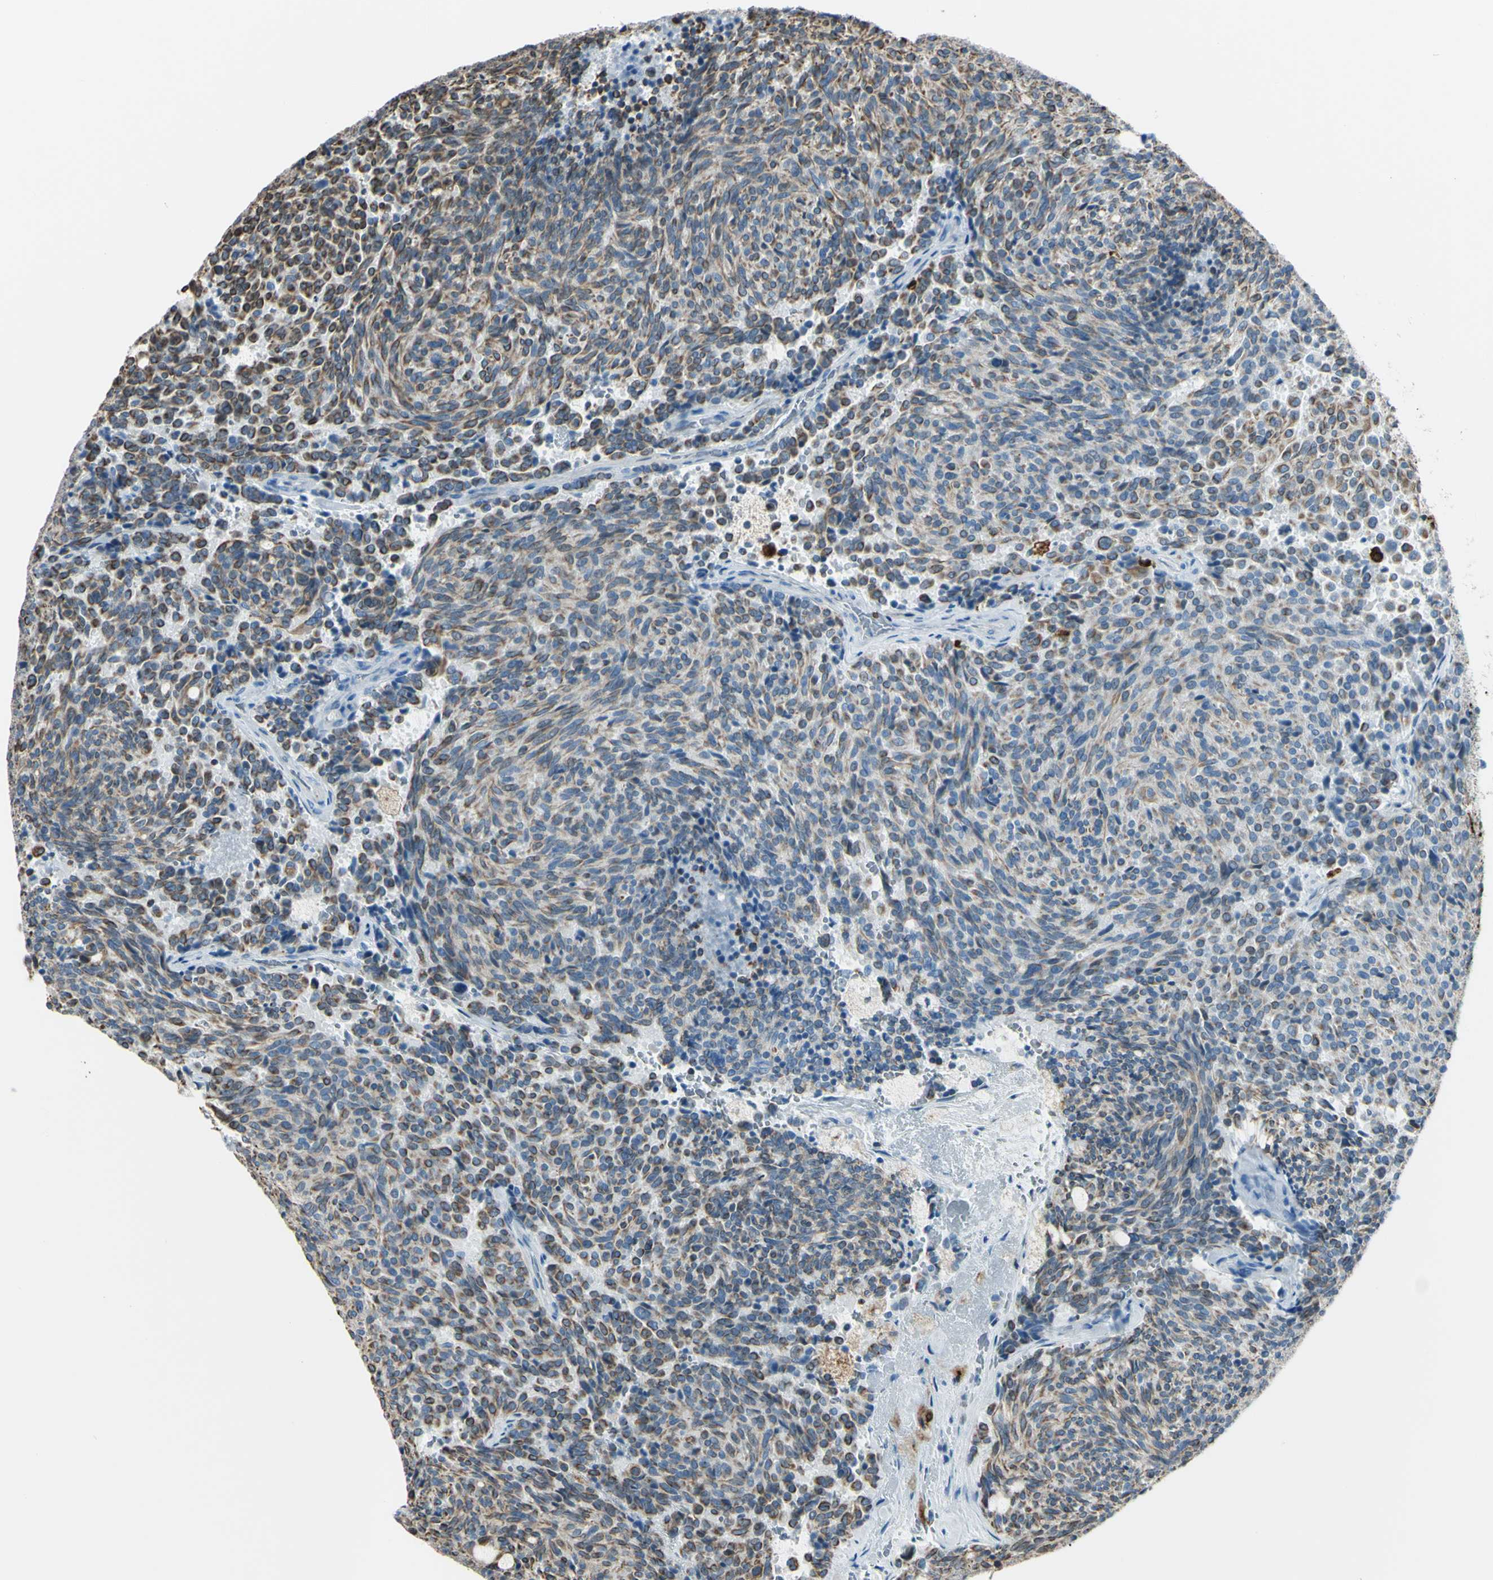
{"staining": {"intensity": "weak", "quantity": "25%-75%", "location": "cytoplasmic/membranous"}, "tissue": "carcinoid", "cell_type": "Tumor cells", "image_type": "cancer", "snomed": [{"axis": "morphology", "description": "Carcinoid, malignant, NOS"}, {"axis": "topography", "description": "Pancreas"}], "caption": "The photomicrograph displays immunohistochemical staining of malignant carcinoid. There is weak cytoplasmic/membranous expression is seen in approximately 25%-75% of tumor cells.", "gene": "CD74", "patient": {"sex": "female", "age": 54}}